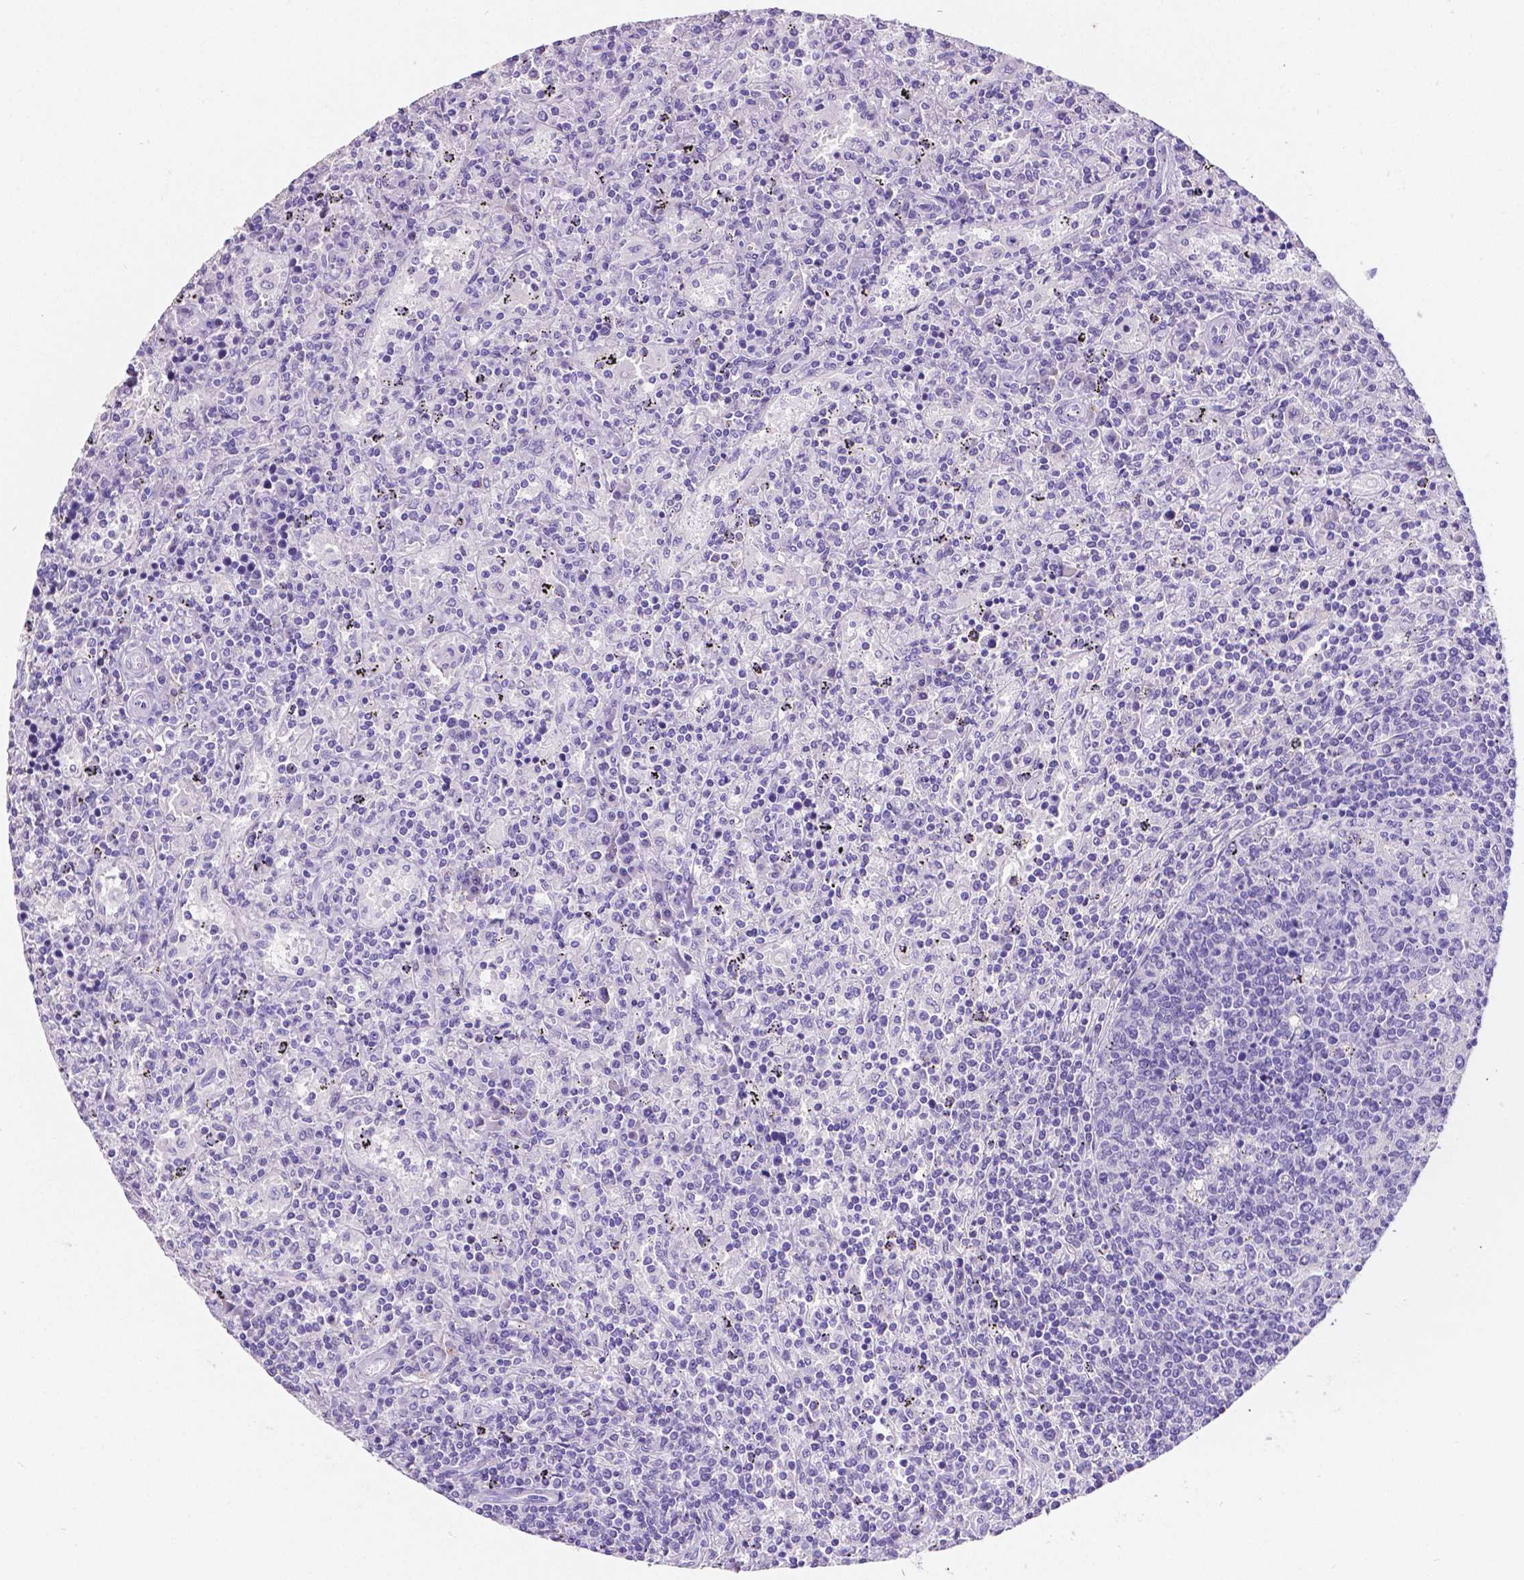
{"staining": {"intensity": "negative", "quantity": "none", "location": "none"}, "tissue": "lymphoma", "cell_type": "Tumor cells", "image_type": "cancer", "snomed": [{"axis": "morphology", "description": "Malignant lymphoma, non-Hodgkin's type, Low grade"}, {"axis": "topography", "description": "Spleen"}], "caption": "High power microscopy micrograph of an immunohistochemistry (IHC) histopathology image of low-grade malignant lymphoma, non-Hodgkin's type, revealing no significant expression in tumor cells. Brightfield microscopy of immunohistochemistry stained with DAB (brown) and hematoxylin (blue), captured at high magnification.", "gene": "SATB2", "patient": {"sex": "male", "age": 62}}